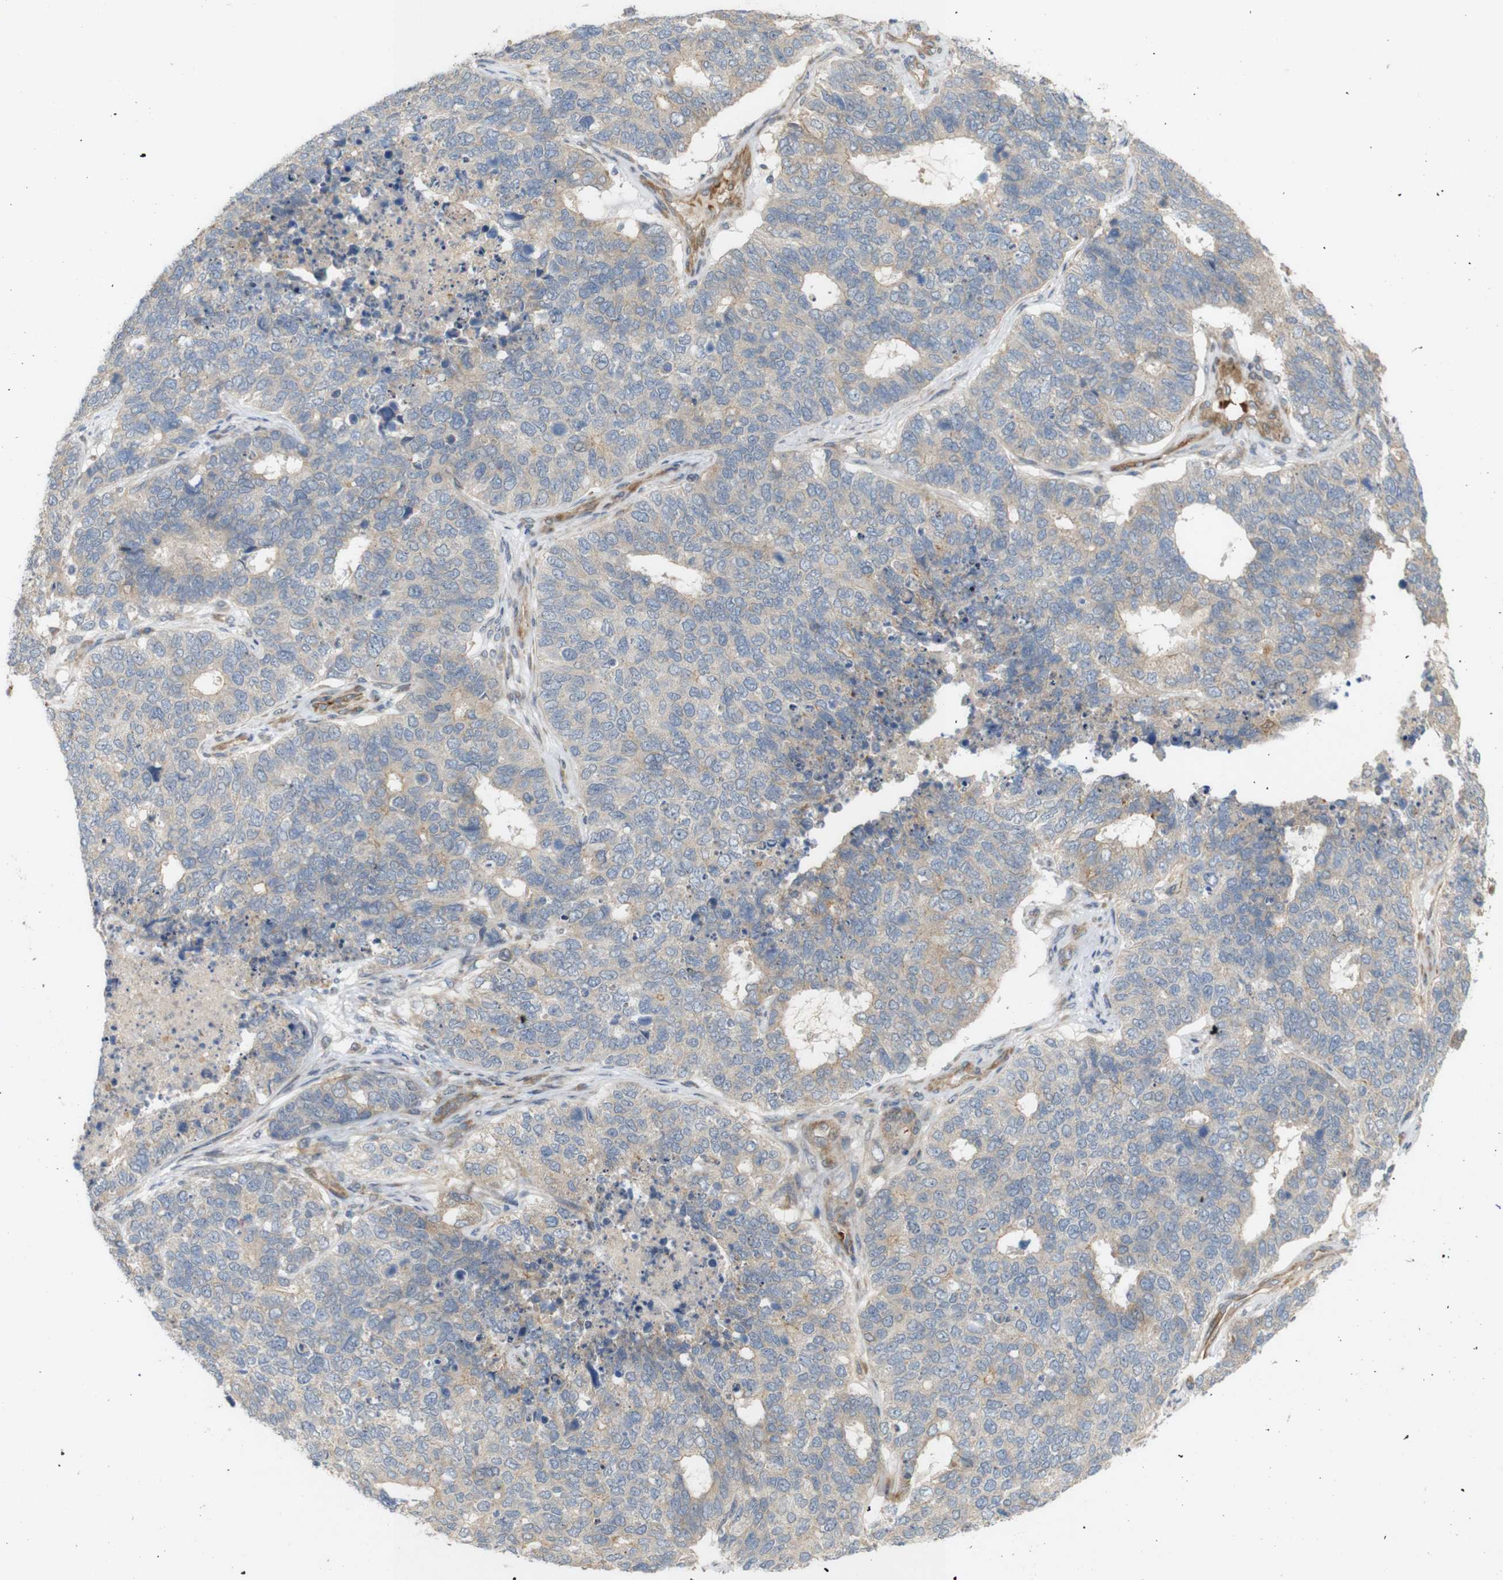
{"staining": {"intensity": "weak", "quantity": ">75%", "location": "cytoplasmic/membranous"}, "tissue": "cervical cancer", "cell_type": "Tumor cells", "image_type": "cancer", "snomed": [{"axis": "morphology", "description": "Squamous cell carcinoma, NOS"}, {"axis": "topography", "description": "Cervix"}], "caption": "Cervical cancer (squamous cell carcinoma) was stained to show a protein in brown. There is low levels of weak cytoplasmic/membranous expression in approximately >75% of tumor cells.", "gene": "RPTOR", "patient": {"sex": "female", "age": 63}}